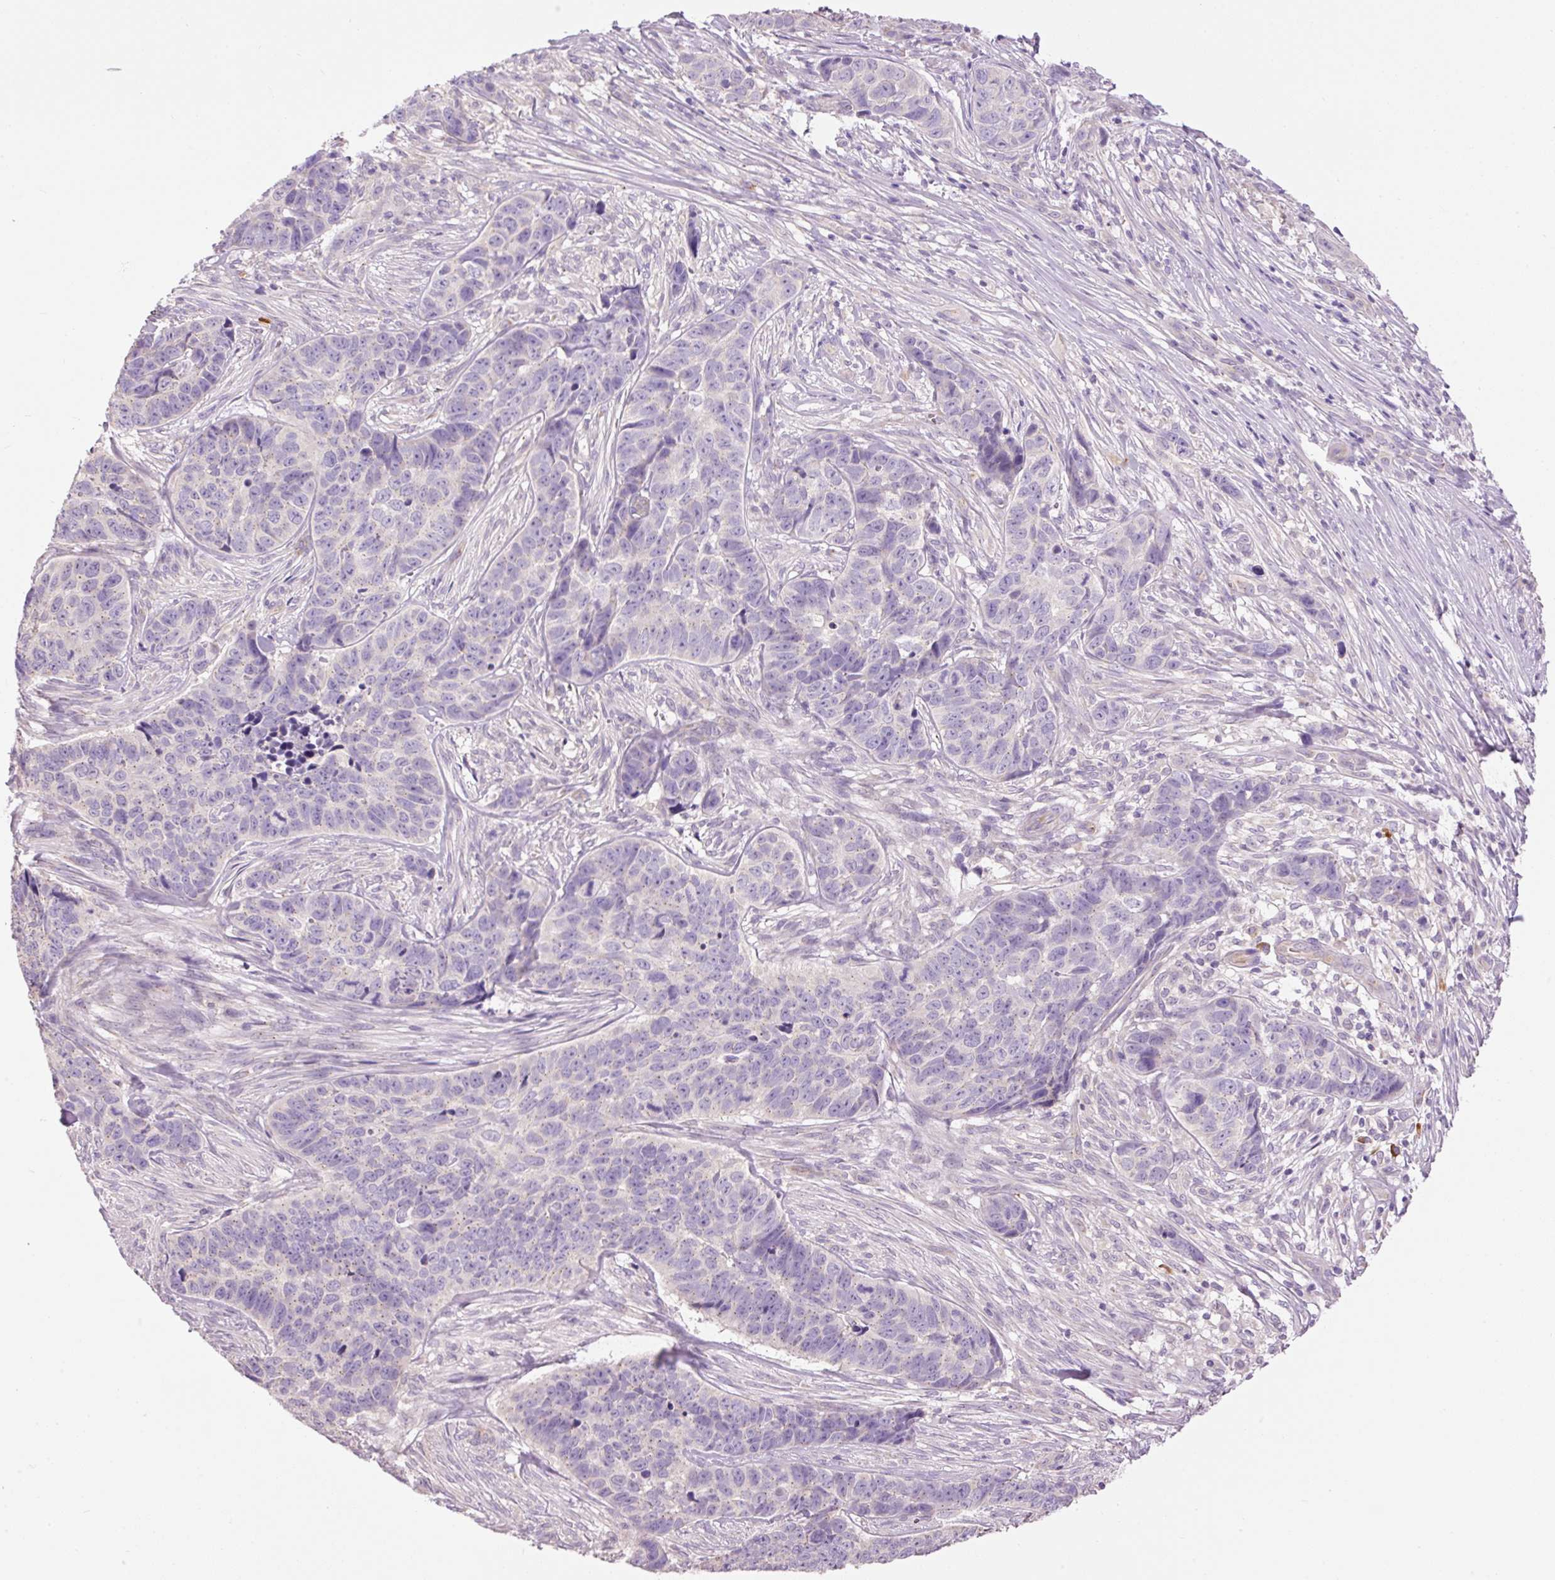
{"staining": {"intensity": "negative", "quantity": "none", "location": "none"}, "tissue": "skin cancer", "cell_type": "Tumor cells", "image_type": "cancer", "snomed": [{"axis": "morphology", "description": "Basal cell carcinoma"}, {"axis": "topography", "description": "Skin"}], "caption": "High magnification brightfield microscopy of skin cancer (basal cell carcinoma) stained with DAB (brown) and counterstained with hematoxylin (blue): tumor cells show no significant staining.", "gene": "PNPLA5", "patient": {"sex": "female", "age": 82}}